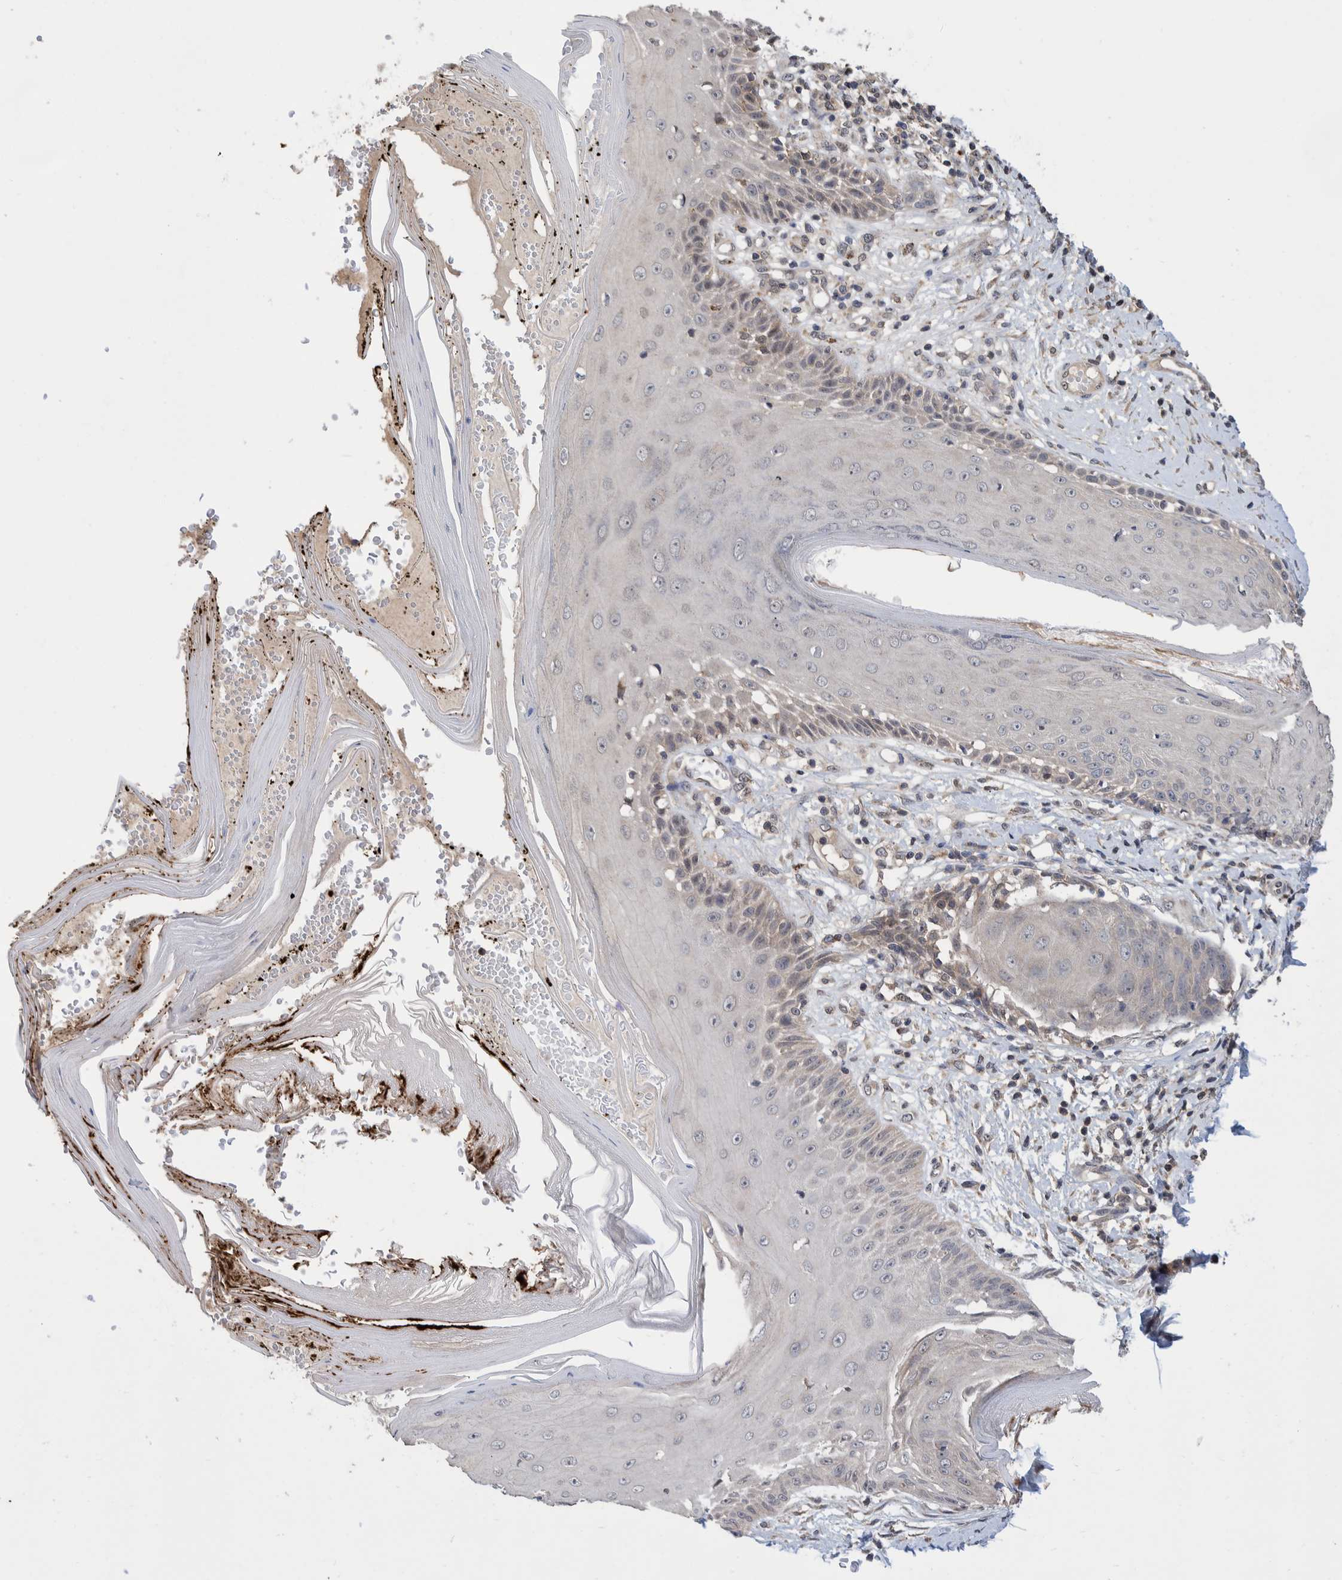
{"staining": {"intensity": "moderate", "quantity": ">75%", "location": "cytoplasmic/membranous"}, "tissue": "skin", "cell_type": "Fibroblasts", "image_type": "normal", "snomed": [{"axis": "morphology", "description": "Normal tissue, NOS"}, {"axis": "topography", "description": "Skin"}, {"axis": "topography", "description": "Peripheral nerve tissue"}], "caption": "The micrograph reveals a brown stain indicating the presence of a protein in the cytoplasmic/membranous of fibroblasts in skin. The staining was performed using DAB (3,3'-diaminobenzidine), with brown indicating positive protein expression. Nuclei are stained blue with hematoxylin.", "gene": "PLPBP", "patient": {"sex": "male", "age": 24}}